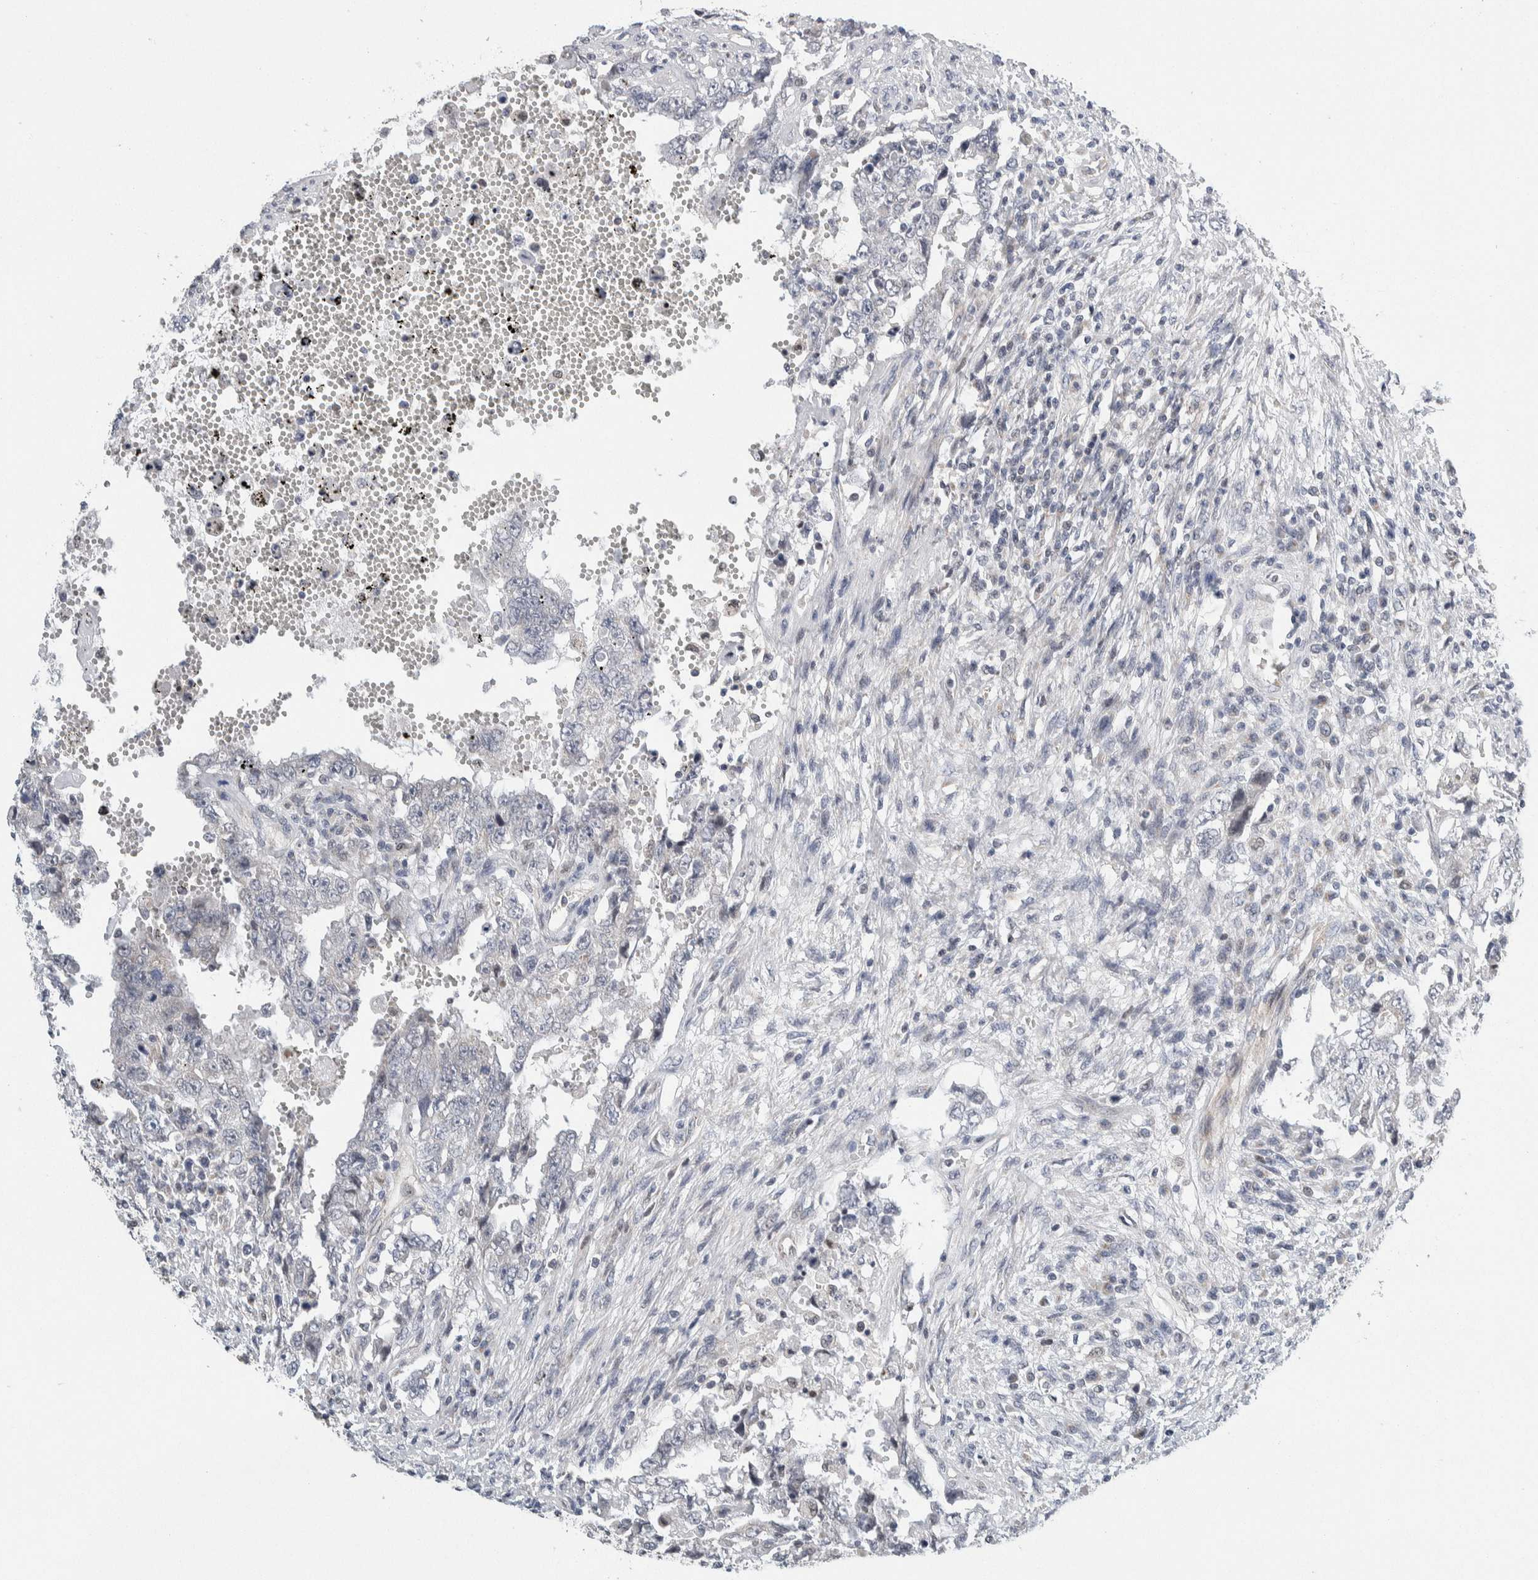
{"staining": {"intensity": "negative", "quantity": "none", "location": "none"}, "tissue": "testis cancer", "cell_type": "Tumor cells", "image_type": "cancer", "snomed": [{"axis": "morphology", "description": "Carcinoma, Embryonal, NOS"}, {"axis": "topography", "description": "Testis"}], "caption": "A histopathology image of testis cancer stained for a protein demonstrates no brown staining in tumor cells.", "gene": "NEUROD1", "patient": {"sex": "male", "age": 26}}